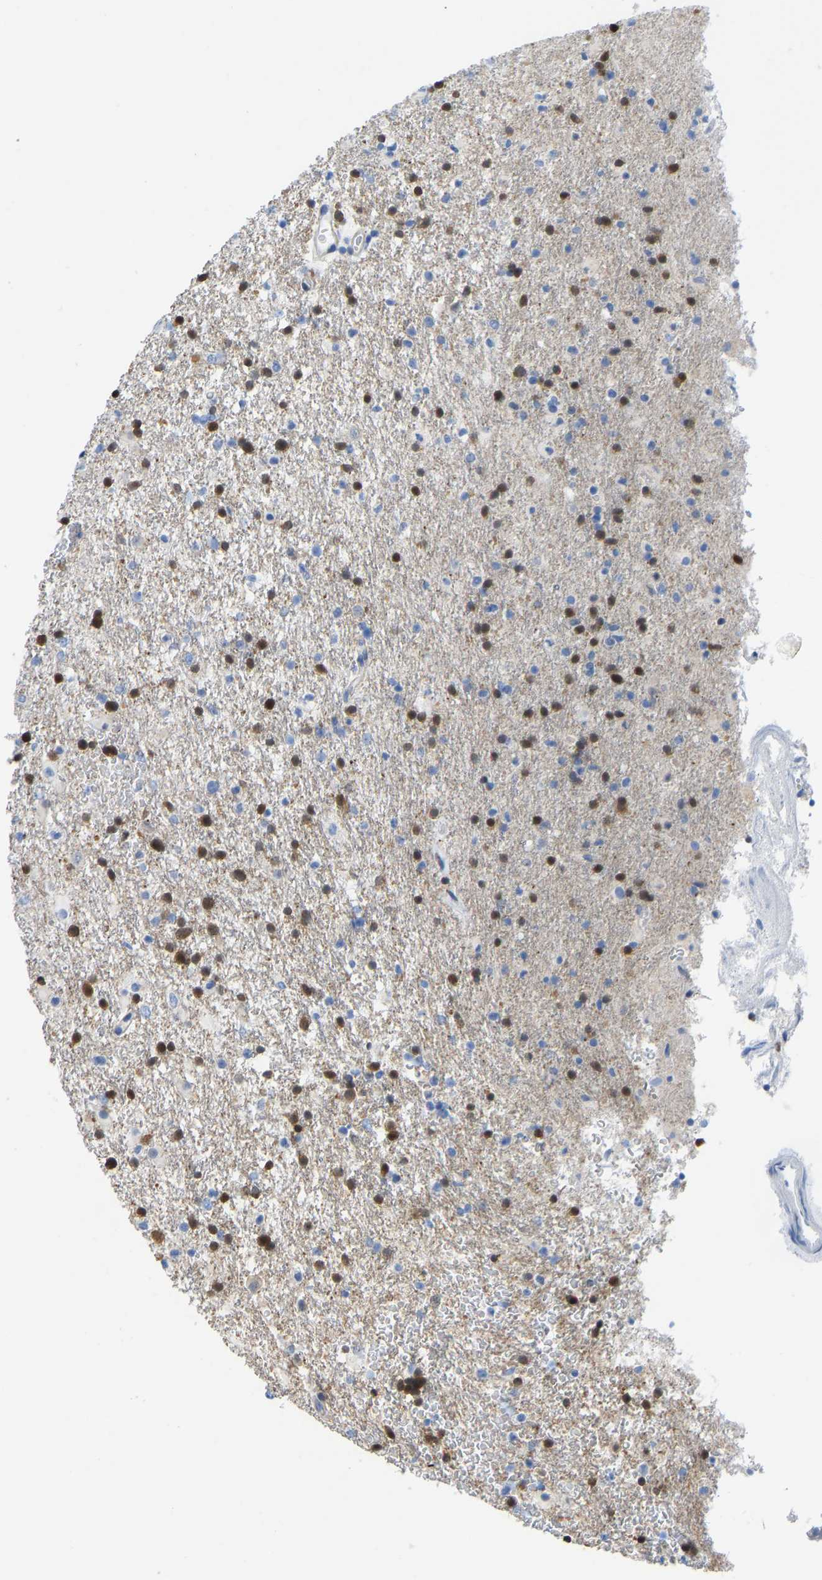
{"staining": {"intensity": "strong", "quantity": "25%-75%", "location": "nuclear"}, "tissue": "glioma", "cell_type": "Tumor cells", "image_type": "cancer", "snomed": [{"axis": "morphology", "description": "Glioma, malignant, Low grade"}, {"axis": "topography", "description": "Brain"}], "caption": "Human malignant low-grade glioma stained with a brown dye displays strong nuclear positive expression in approximately 25%-75% of tumor cells.", "gene": "NKAIN3", "patient": {"sex": "male", "age": 65}}